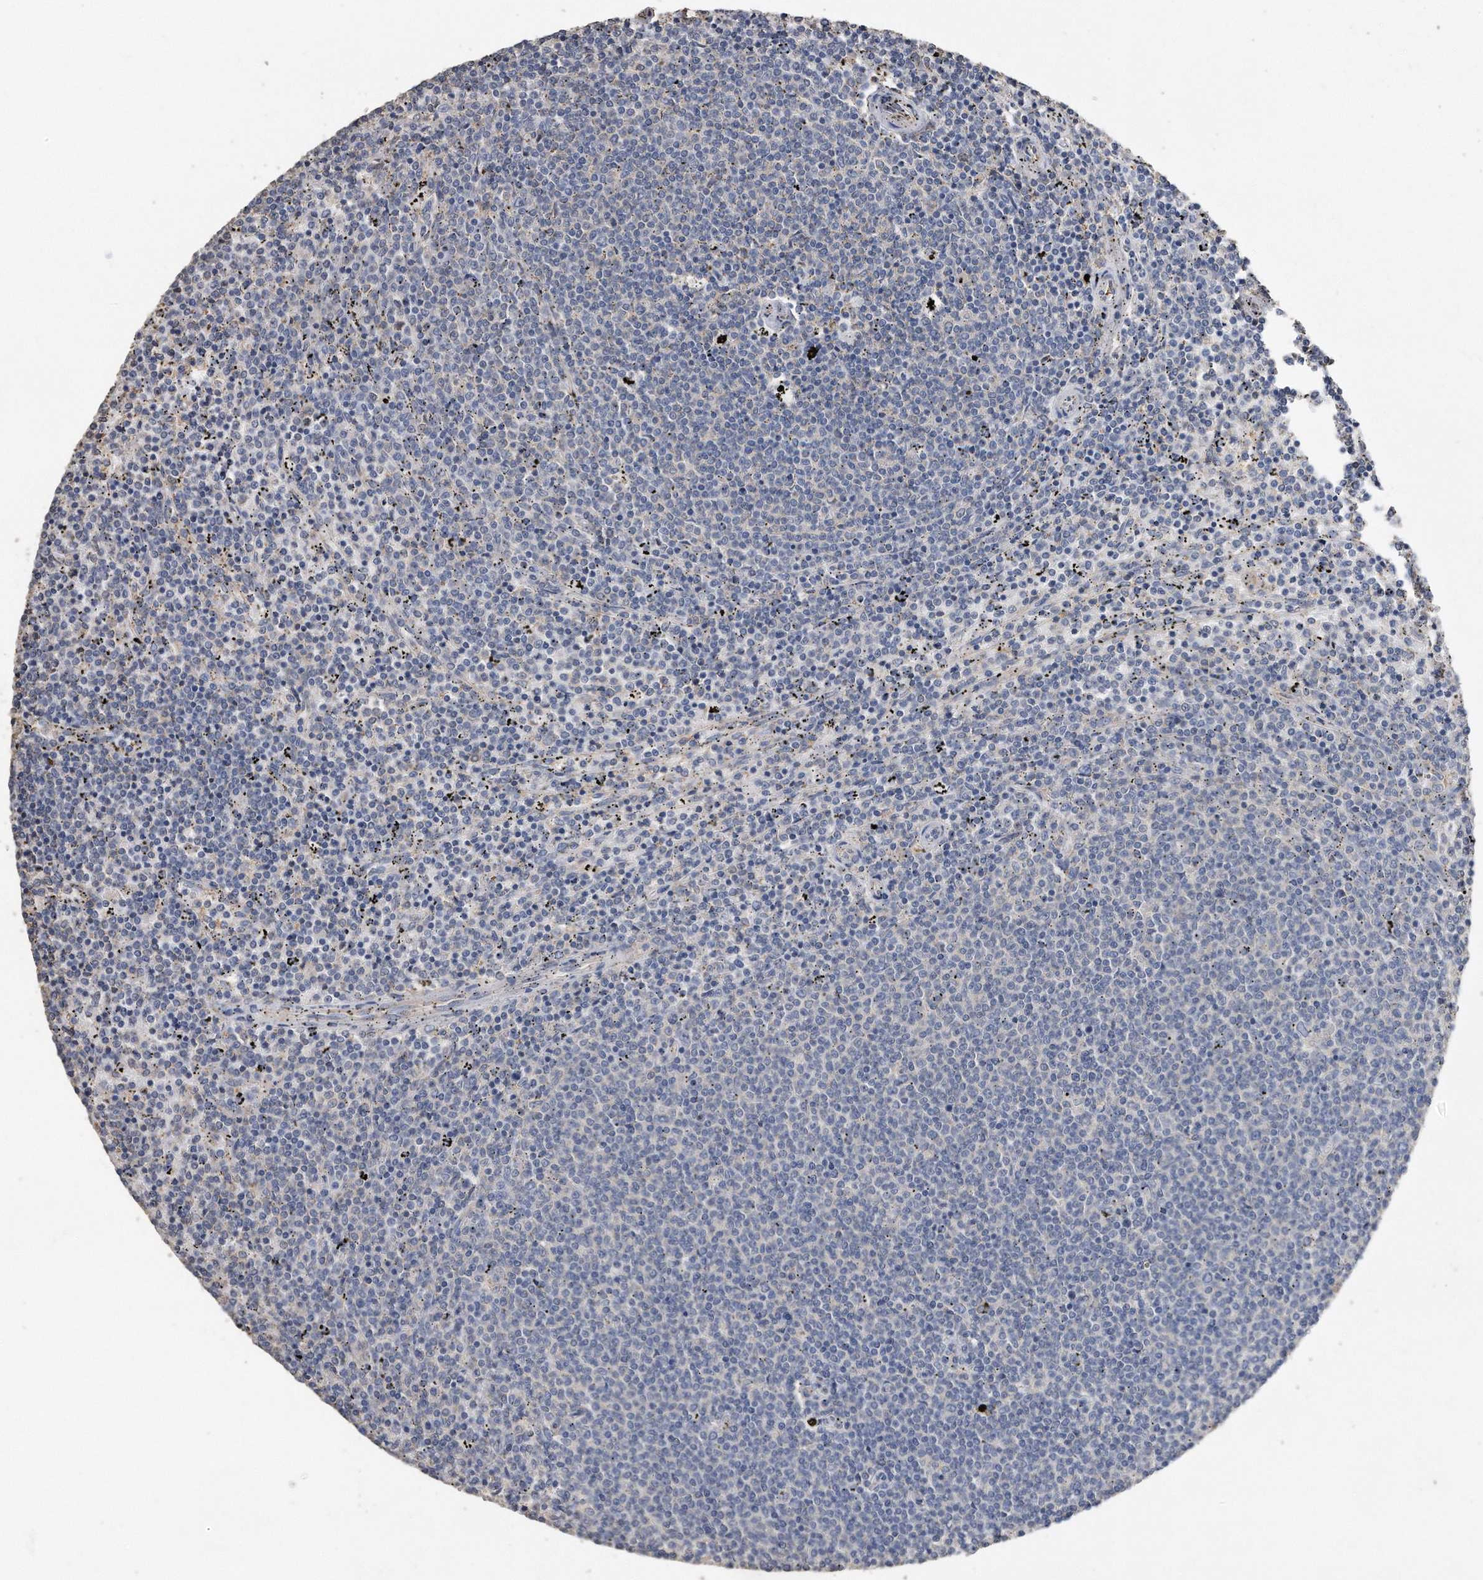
{"staining": {"intensity": "negative", "quantity": "none", "location": "none"}, "tissue": "lymphoma", "cell_type": "Tumor cells", "image_type": "cancer", "snomed": [{"axis": "morphology", "description": "Malignant lymphoma, non-Hodgkin's type, Low grade"}, {"axis": "topography", "description": "Spleen"}], "caption": "There is no significant staining in tumor cells of low-grade malignant lymphoma, non-Hodgkin's type.", "gene": "CDCP1", "patient": {"sex": "female", "age": 50}}